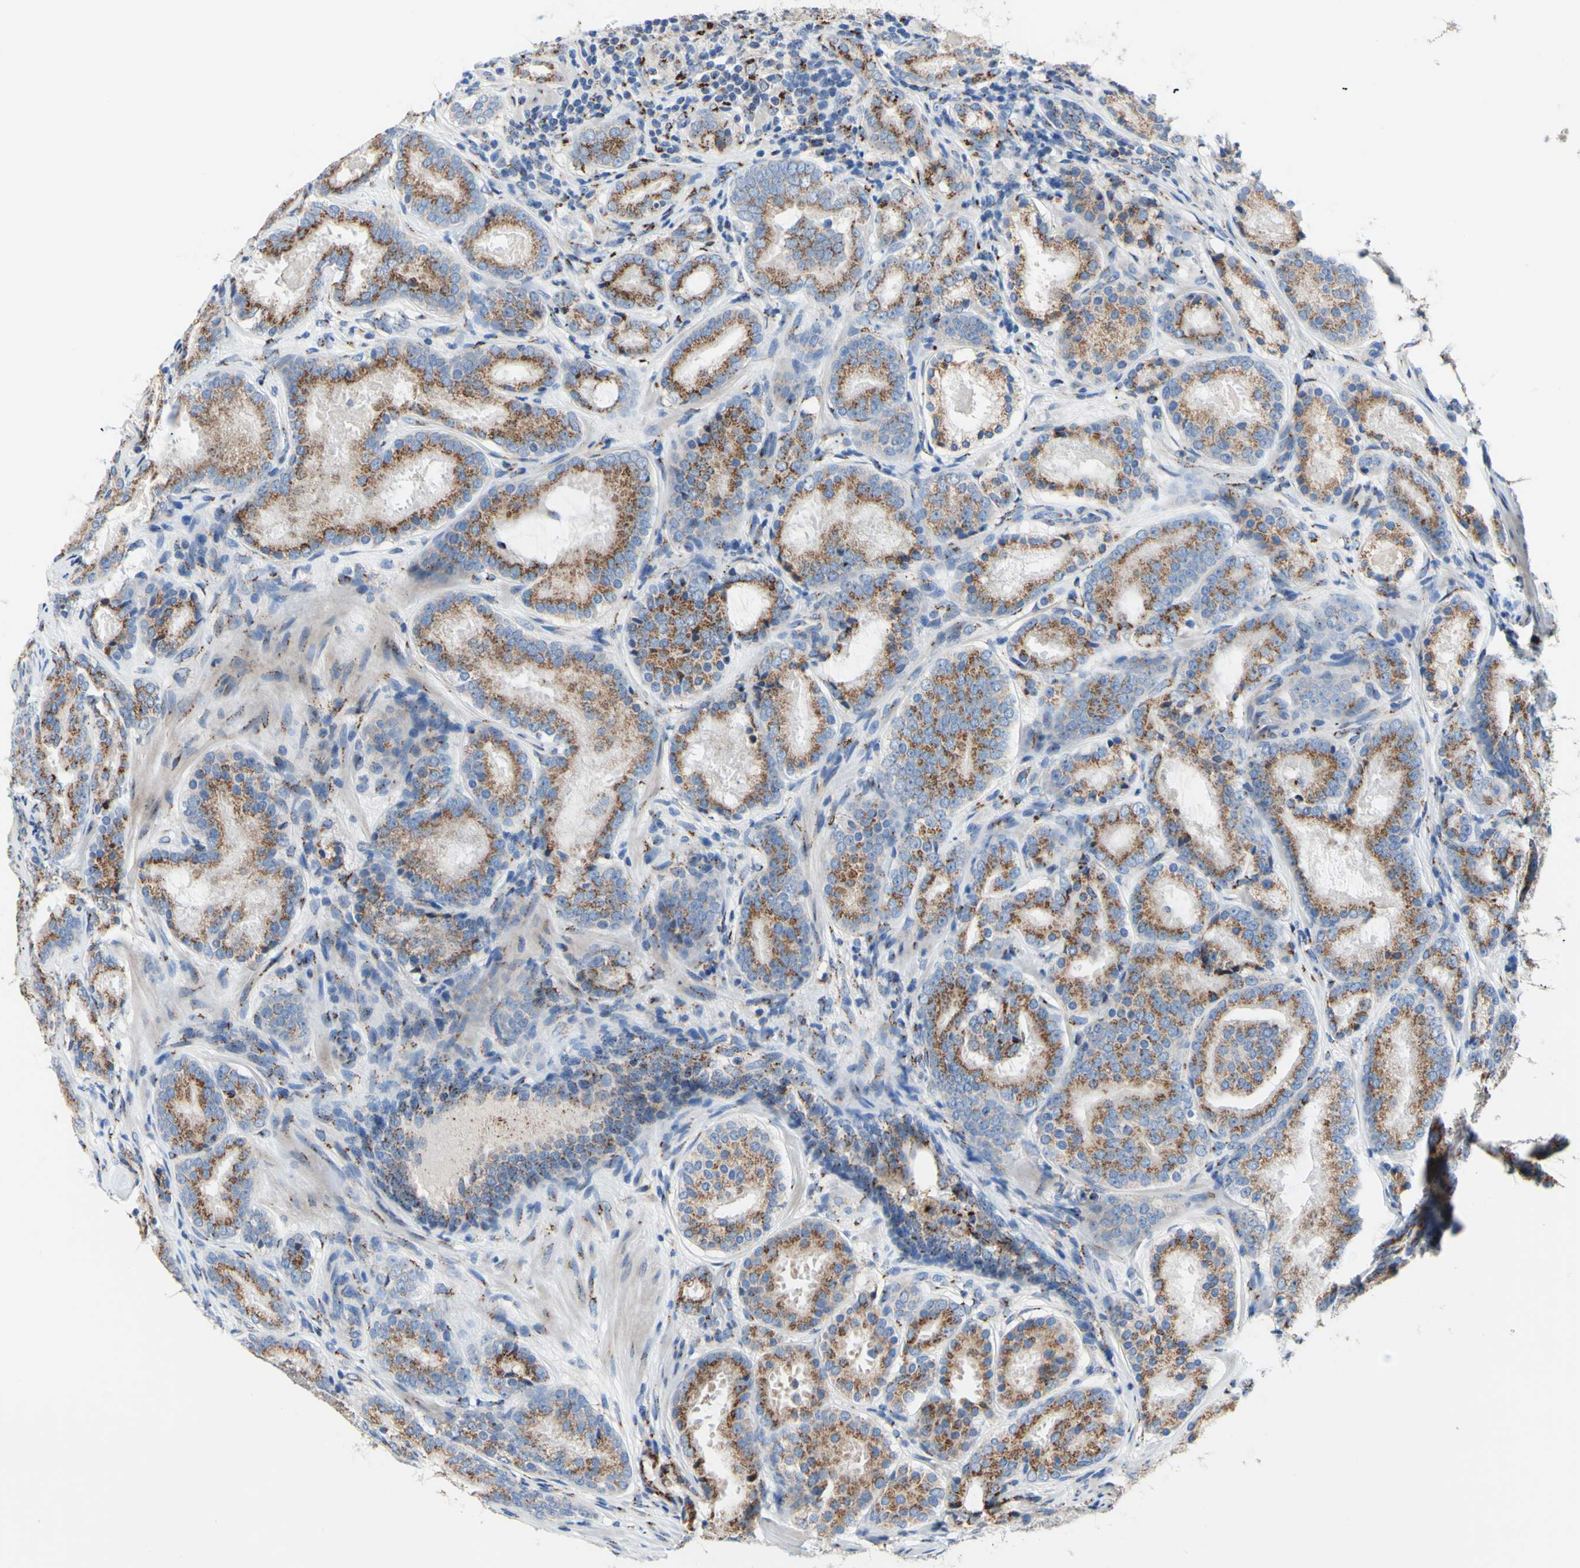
{"staining": {"intensity": "moderate", "quantity": "25%-75%", "location": "cytoplasmic/membranous"}, "tissue": "prostate cancer", "cell_type": "Tumor cells", "image_type": "cancer", "snomed": [{"axis": "morphology", "description": "Adenocarcinoma, Low grade"}, {"axis": "topography", "description": "Prostate"}], "caption": "A micrograph of human low-grade adenocarcinoma (prostate) stained for a protein shows moderate cytoplasmic/membranous brown staining in tumor cells. The protein of interest is shown in brown color, while the nuclei are stained blue.", "gene": "GALNT2", "patient": {"sex": "male", "age": 69}}